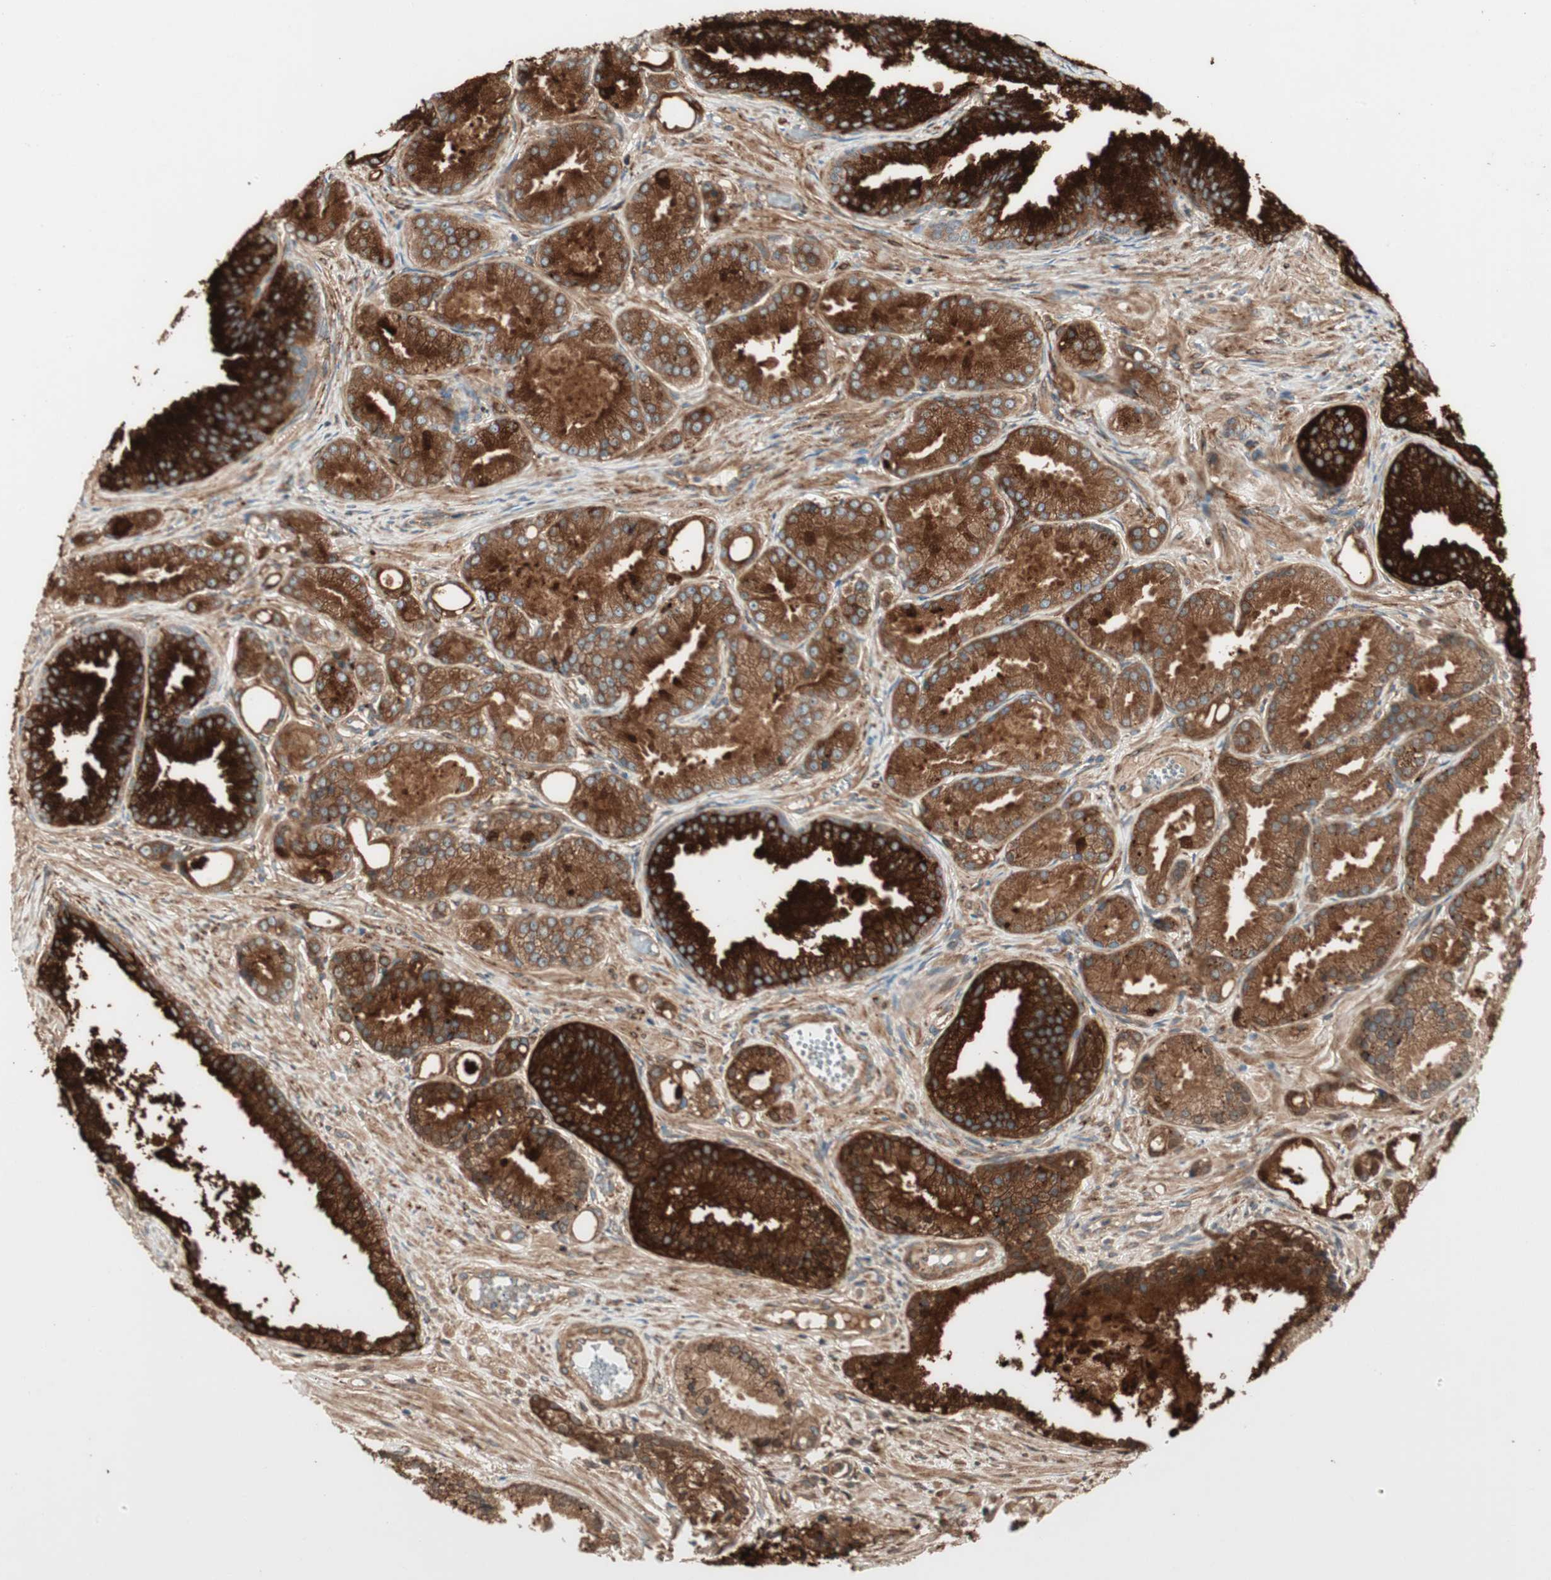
{"staining": {"intensity": "moderate", "quantity": ">75%", "location": "cytoplasmic/membranous"}, "tissue": "prostate cancer", "cell_type": "Tumor cells", "image_type": "cancer", "snomed": [{"axis": "morphology", "description": "Adenocarcinoma, Low grade"}, {"axis": "topography", "description": "Prostate"}], "caption": "Adenocarcinoma (low-grade) (prostate) stained with a brown dye reveals moderate cytoplasmic/membranous positive positivity in about >75% of tumor cells.", "gene": "PRKG1", "patient": {"sex": "male", "age": 72}}